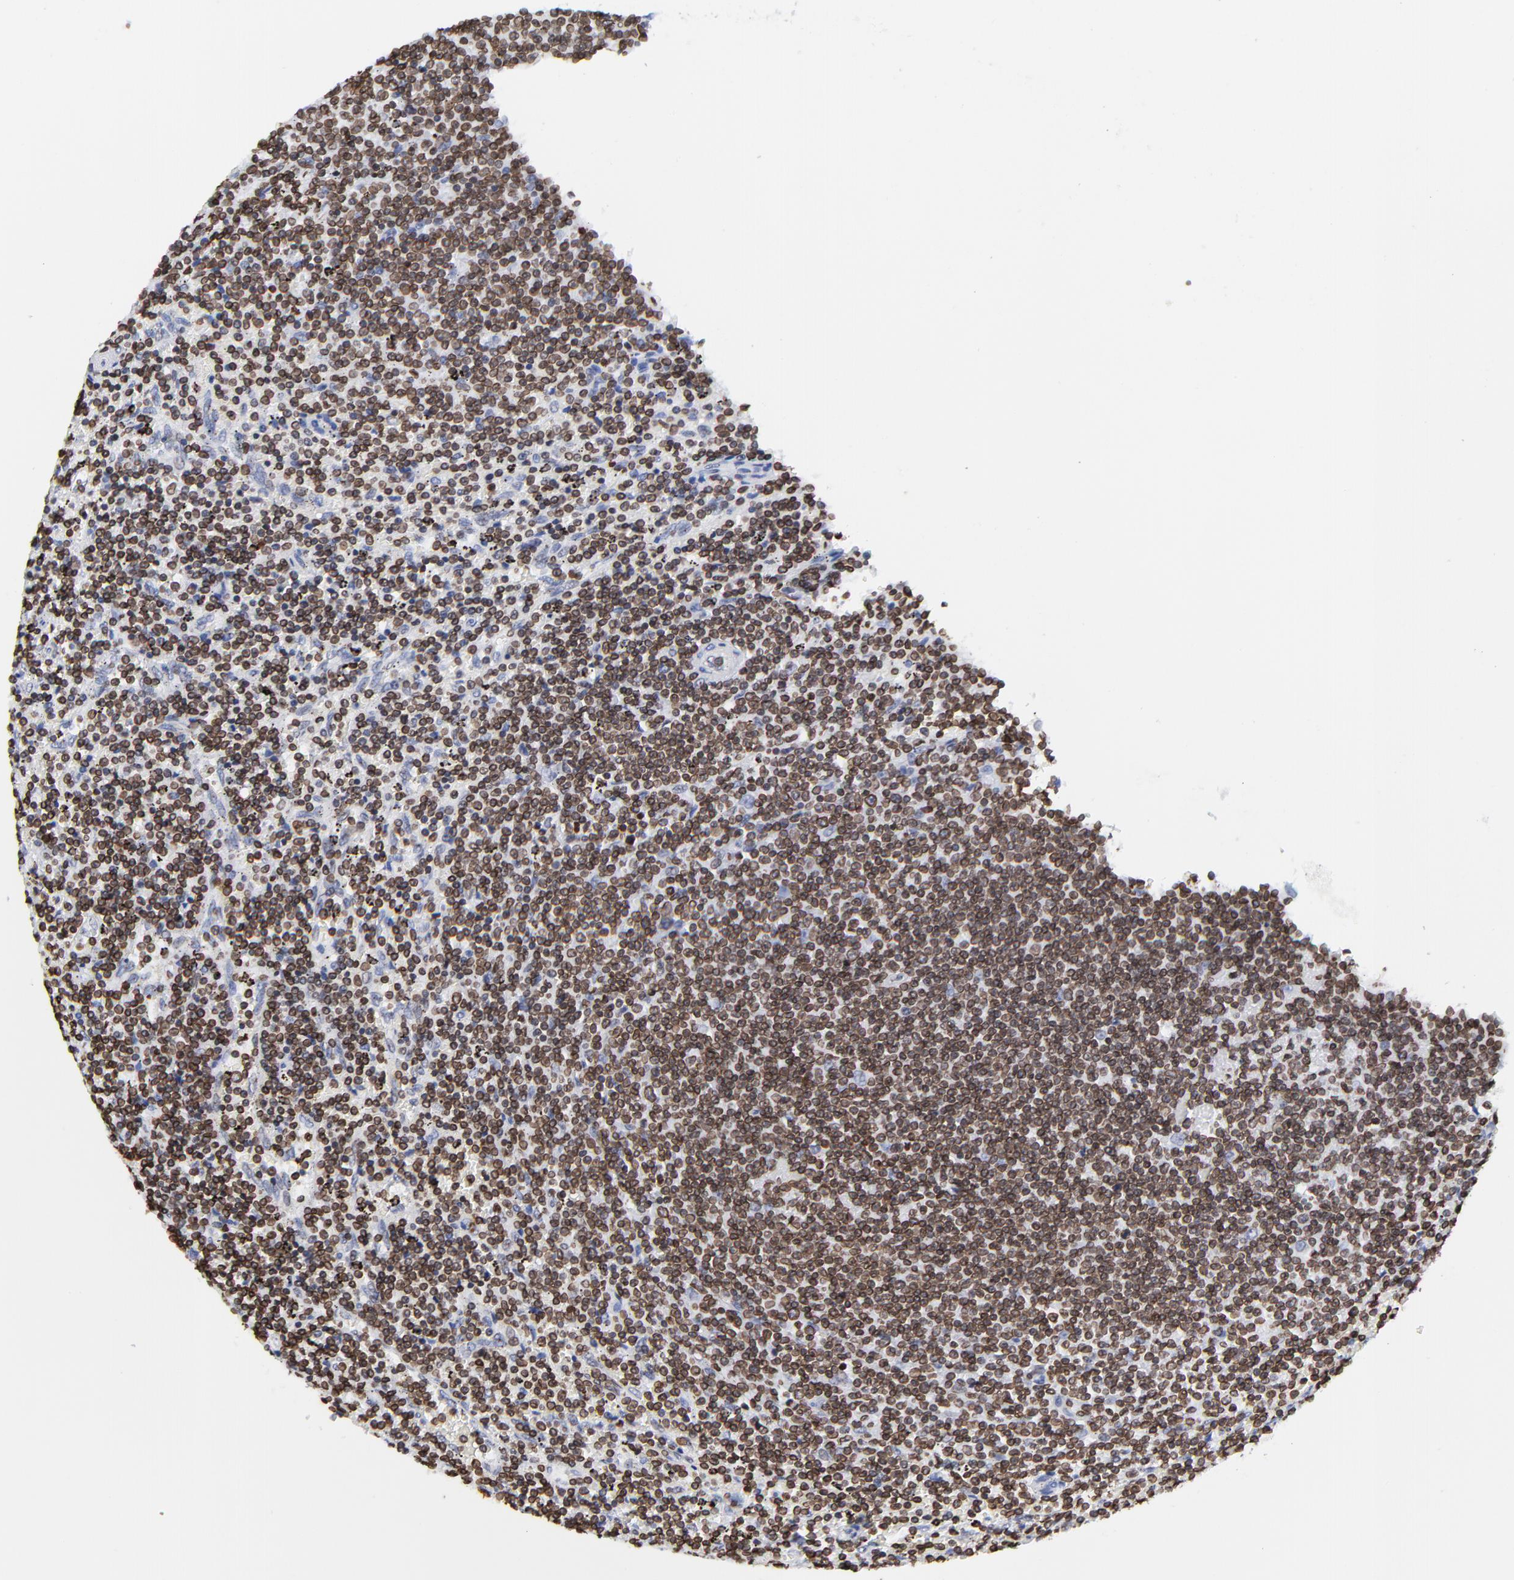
{"staining": {"intensity": "strong", "quantity": ">75%", "location": "cytoplasmic/membranous,nuclear"}, "tissue": "lymphoma", "cell_type": "Tumor cells", "image_type": "cancer", "snomed": [{"axis": "morphology", "description": "Malignant lymphoma, non-Hodgkin's type, Low grade"}, {"axis": "topography", "description": "Spleen"}], "caption": "Immunohistochemistry (IHC) histopathology image of neoplastic tissue: human lymphoma stained using immunohistochemistry (IHC) displays high levels of strong protein expression localized specifically in the cytoplasmic/membranous and nuclear of tumor cells, appearing as a cytoplasmic/membranous and nuclear brown color.", "gene": "THAP7", "patient": {"sex": "female", "age": 50}}